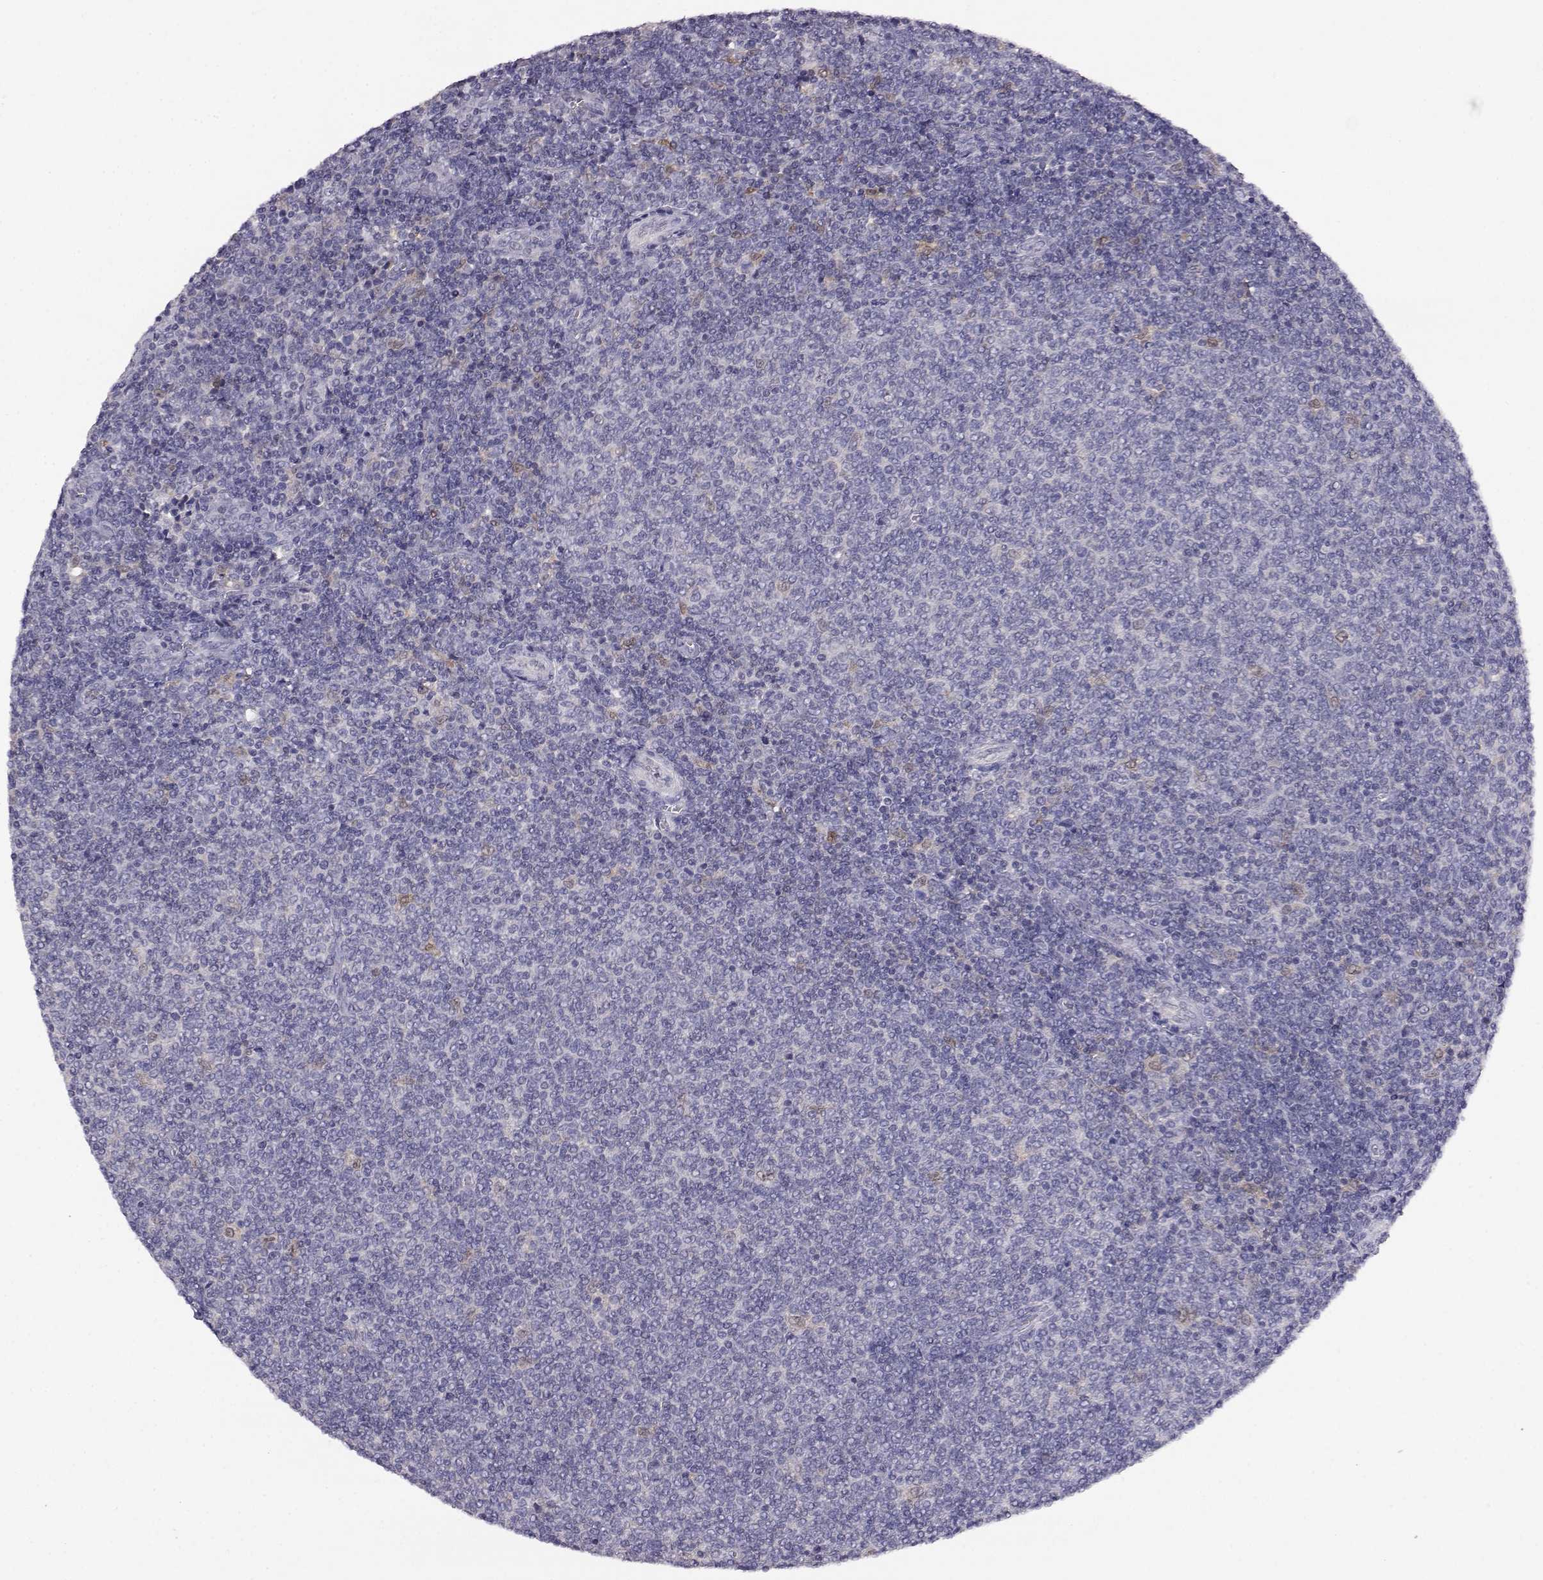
{"staining": {"intensity": "weak", "quantity": "<25%", "location": "cytoplasmic/membranous"}, "tissue": "lymphoma", "cell_type": "Tumor cells", "image_type": "cancer", "snomed": [{"axis": "morphology", "description": "Malignant lymphoma, non-Hodgkin's type, Low grade"}, {"axis": "topography", "description": "Lymph node"}], "caption": "This photomicrograph is of low-grade malignant lymphoma, non-Hodgkin's type stained with immunohistochemistry (IHC) to label a protein in brown with the nuclei are counter-stained blue. There is no expression in tumor cells. (Brightfield microscopy of DAB immunohistochemistry (IHC) at high magnification).", "gene": "AKR1B1", "patient": {"sex": "male", "age": 52}}